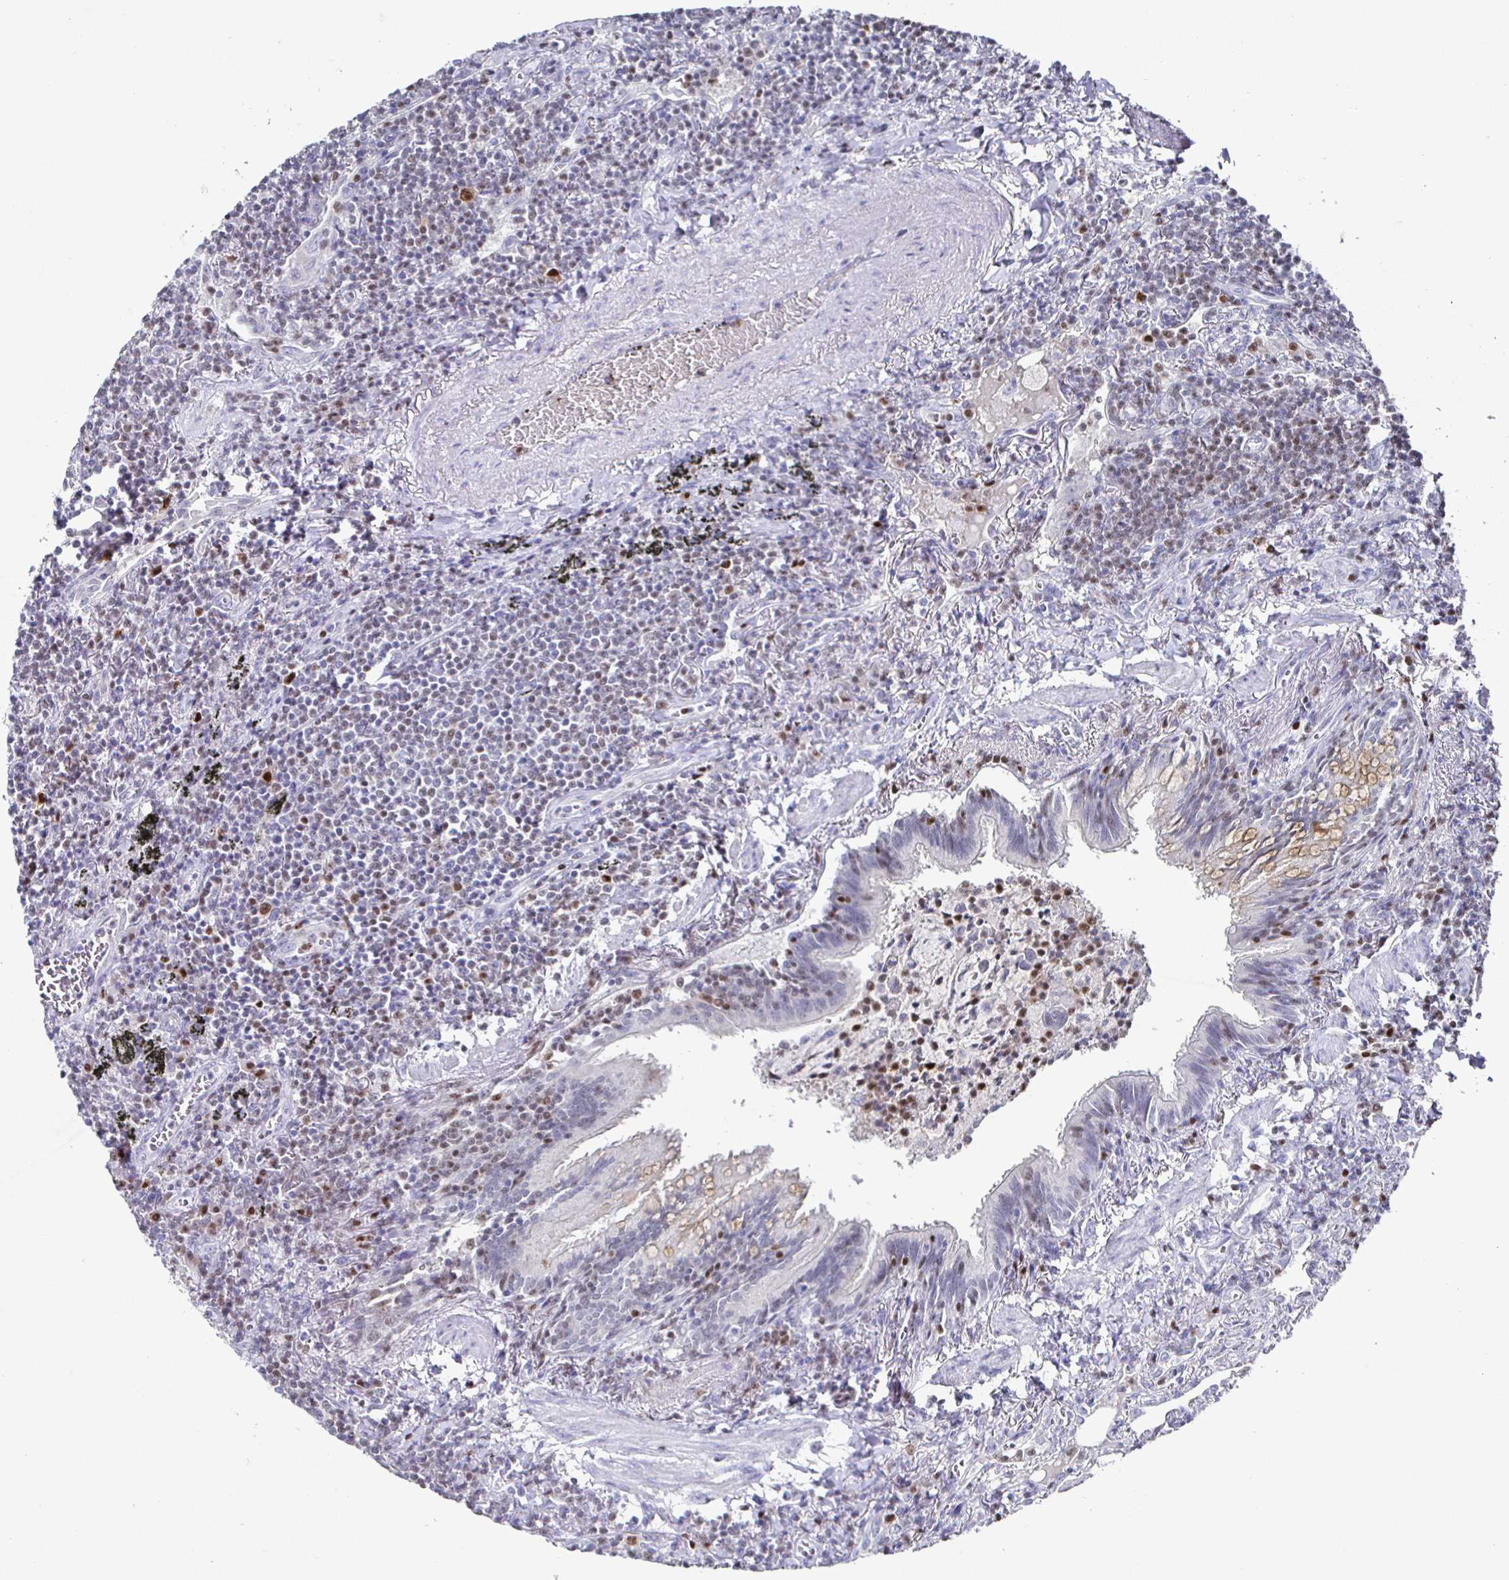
{"staining": {"intensity": "weak", "quantity": "<25%", "location": "nuclear"}, "tissue": "lymphoma", "cell_type": "Tumor cells", "image_type": "cancer", "snomed": [{"axis": "morphology", "description": "Malignant lymphoma, non-Hodgkin's type, Low grade"}, {"axis": "topography", "description": "Lung"}], "caption": "The micrograph reveals no significant staining in tumor cells of lymphoma. Nuclei are stained in blue.", "gene": "RUNX2", "patient": {"sex": "female", "age": 71}}